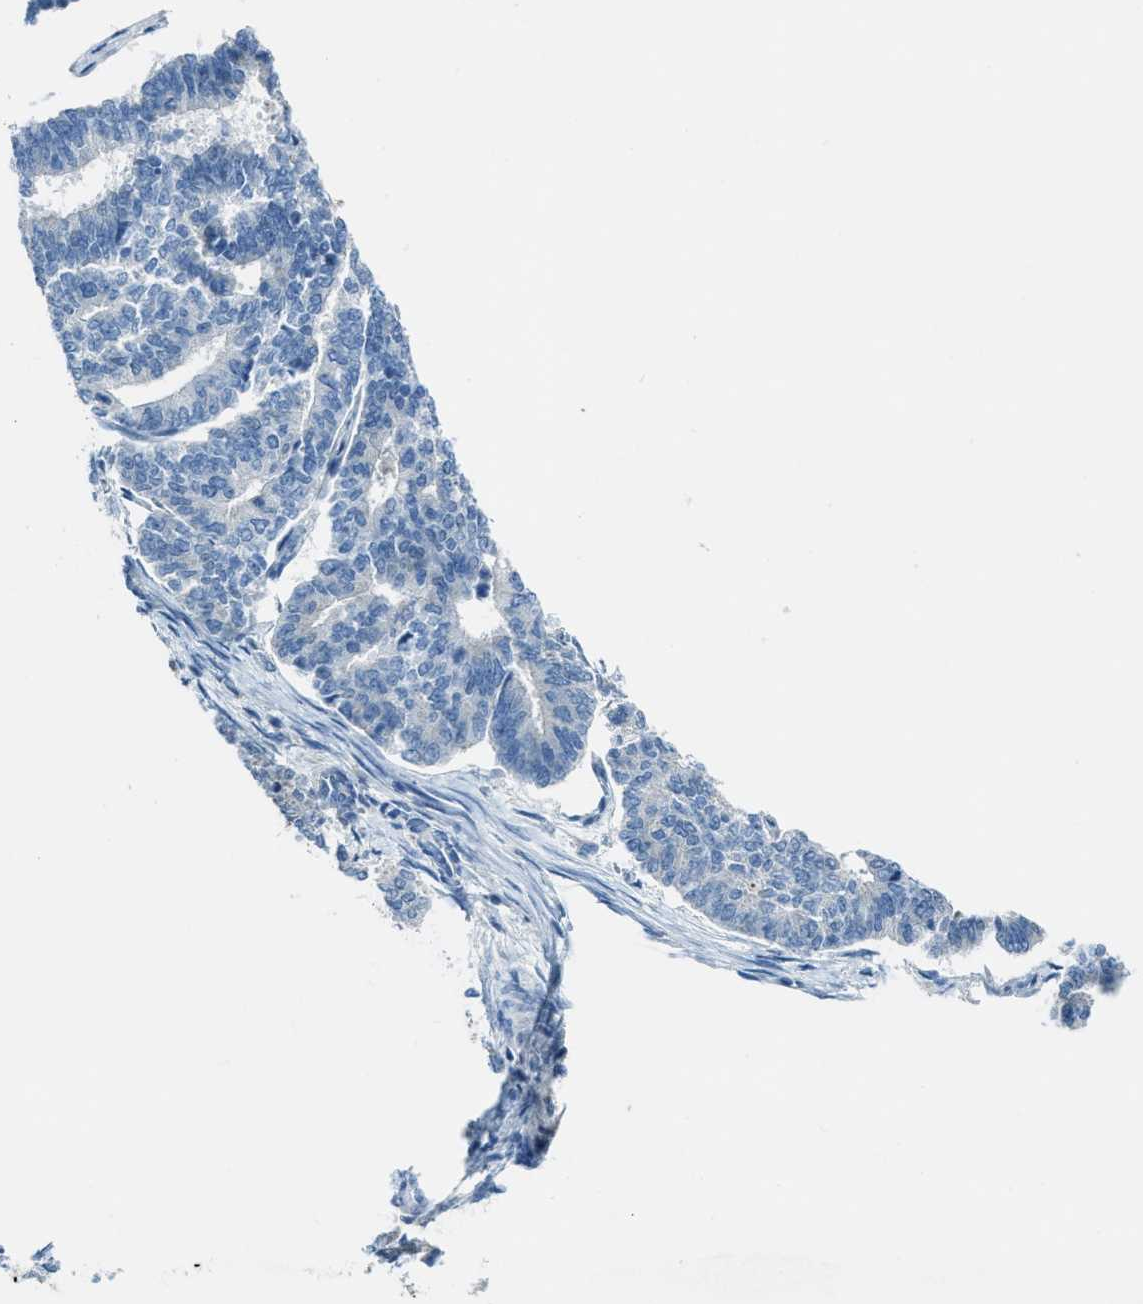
{"staining": {"intensity": "negative", "quantity": "none", "location": "none"}, "tissue": "endometrial cancer", "cell_type": "Tumor cells", "image_type": "cancer", "snomed": [{"axis": "morphology", "description": "Adenocarcinoma, NOS"}, {"axis": "topography", "description": "Endometrium"}], "caption": "DAB immunohistochemical staining of endometrial cancer (adenocarcinoma) demonstrates no significant positivity in tumor cells.", "gene": "CDON", "patient": {"sex": "female", "age": 70}}